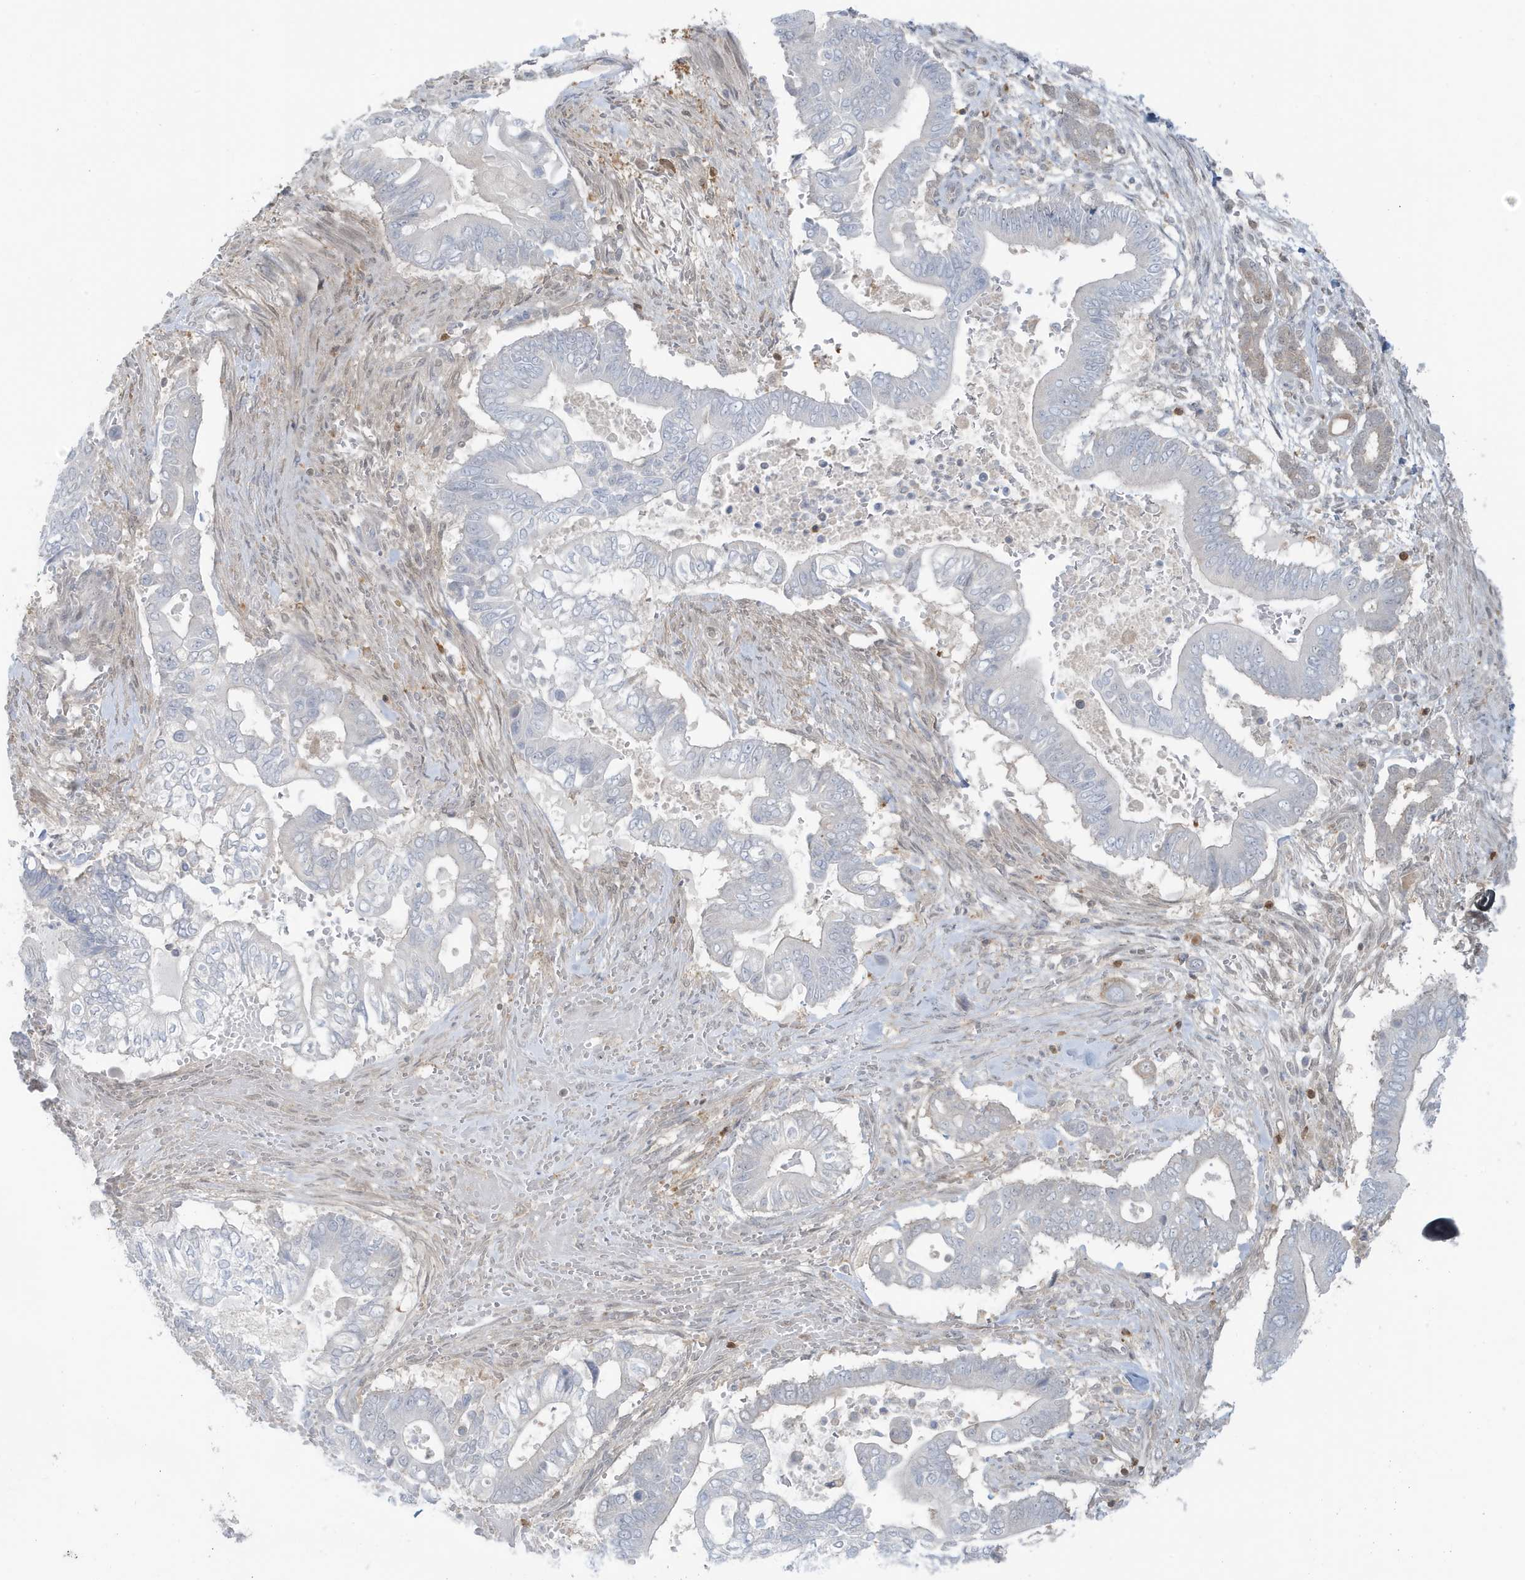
{"staining": {"intensity": "negative", "quantity": "none", "location": "none"}, "tissue": "pancreatic cancer", "cell_type": "Tumor cells", "image_type": "cancer", "snomed": [{"axis": "morphology", "description": "Adenocarcinoma, NOS"}, {"axis": "topography", "description": "Pancreas"}], "caption": "Immunohistochemistry of human adenocarcinoma (pancreatic) shows no expression in tumor cells. (DAB IHC, high magnification).", "gene": "OGA", "patient": {"sex": "male", "age": 68}}